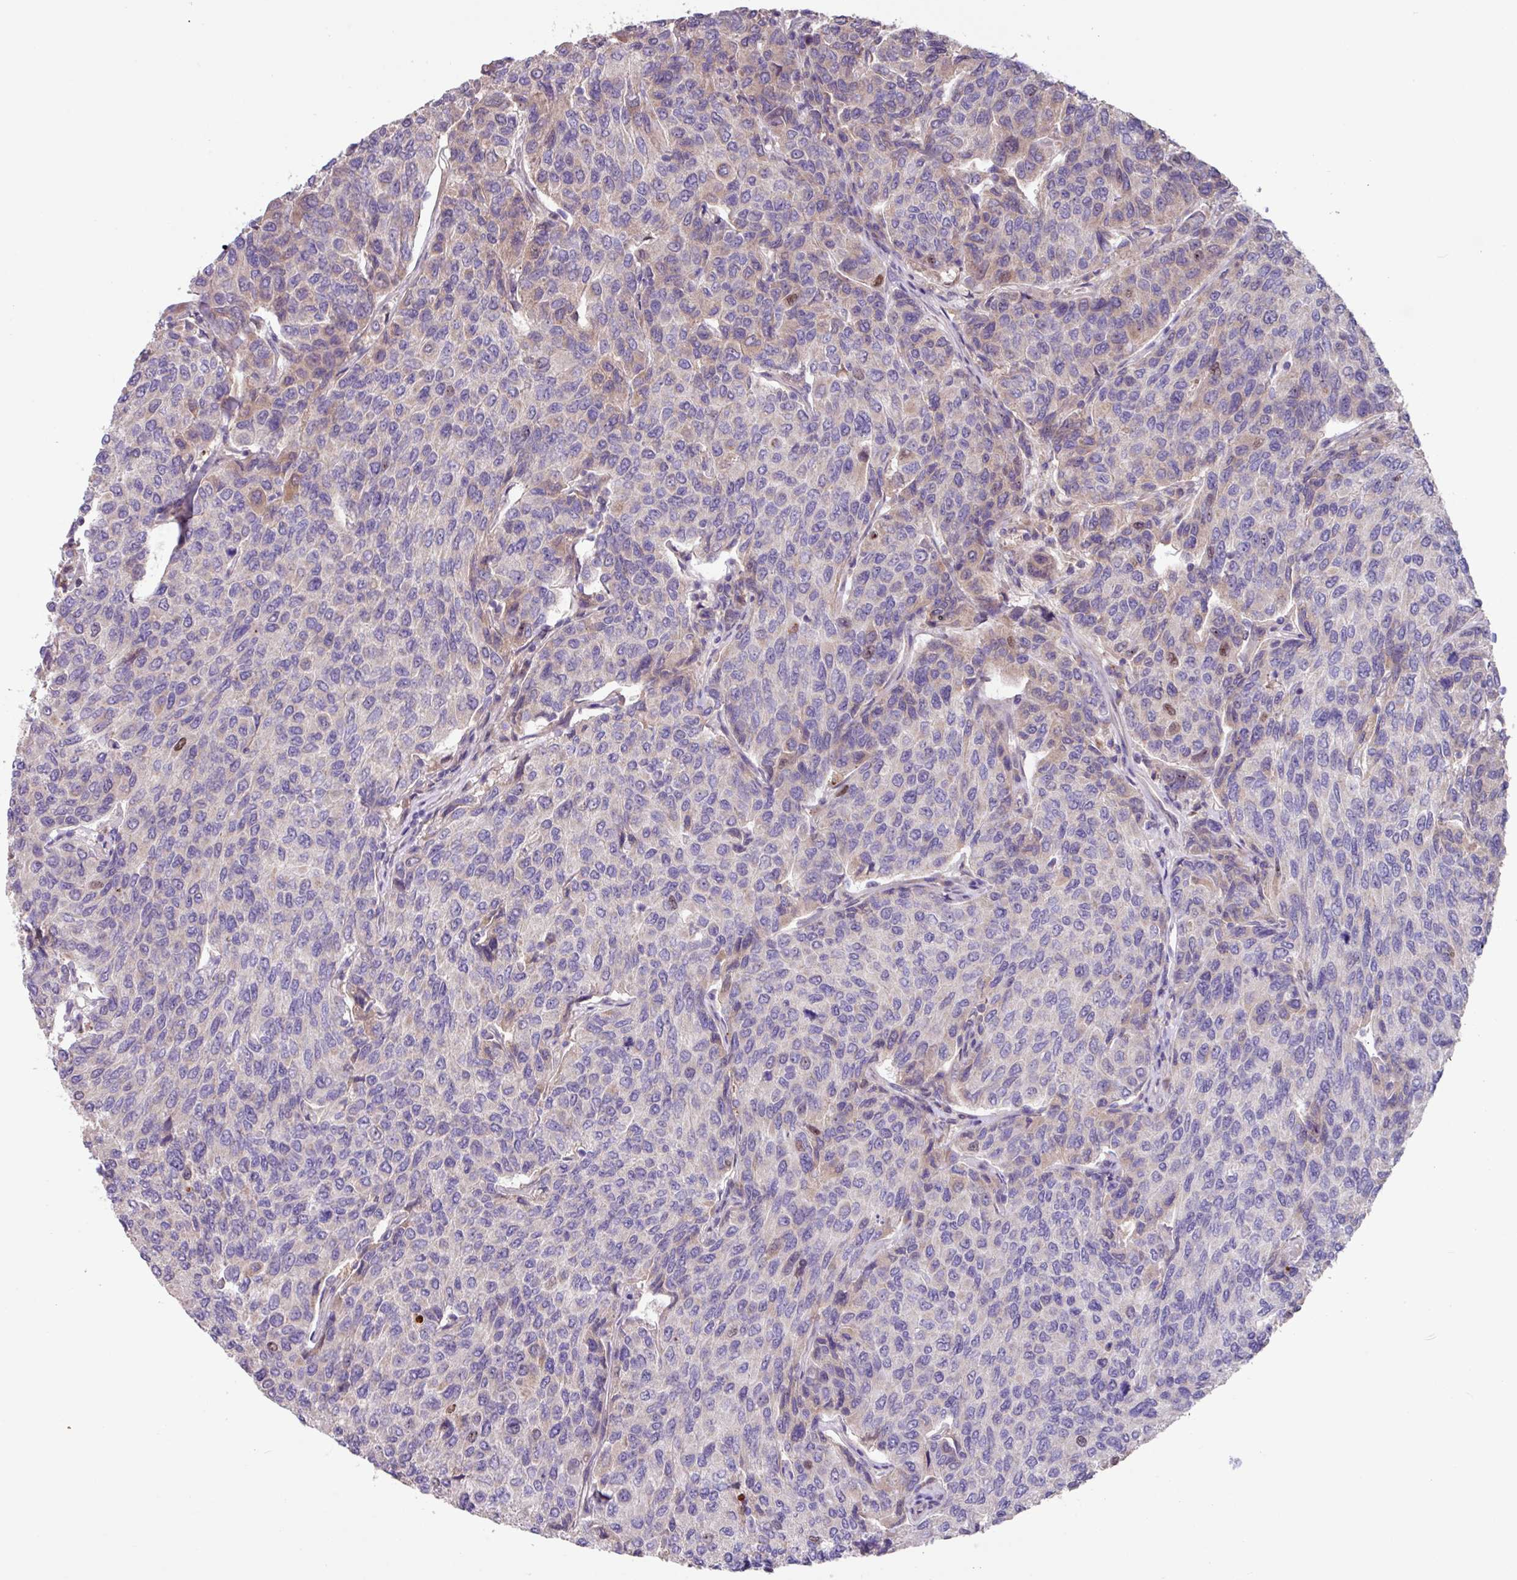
{"staining": {"intensity": "negative", "quantity": "none", "location": "none"}, "tissue": "breast cancer", "cell_type": "Tumor cells", "image_type": "cancer", "snomed": [{"axis": "morphology", "description": "Duct carcinoma"}, {"axis": "topography", "description": "Breast"}], "caption": "There is no significant expression in tumor cells of breast cancer (intraductal carcinoma).", "gene": "IQCJ", "patient": {"sex": "female", "age": 55}}